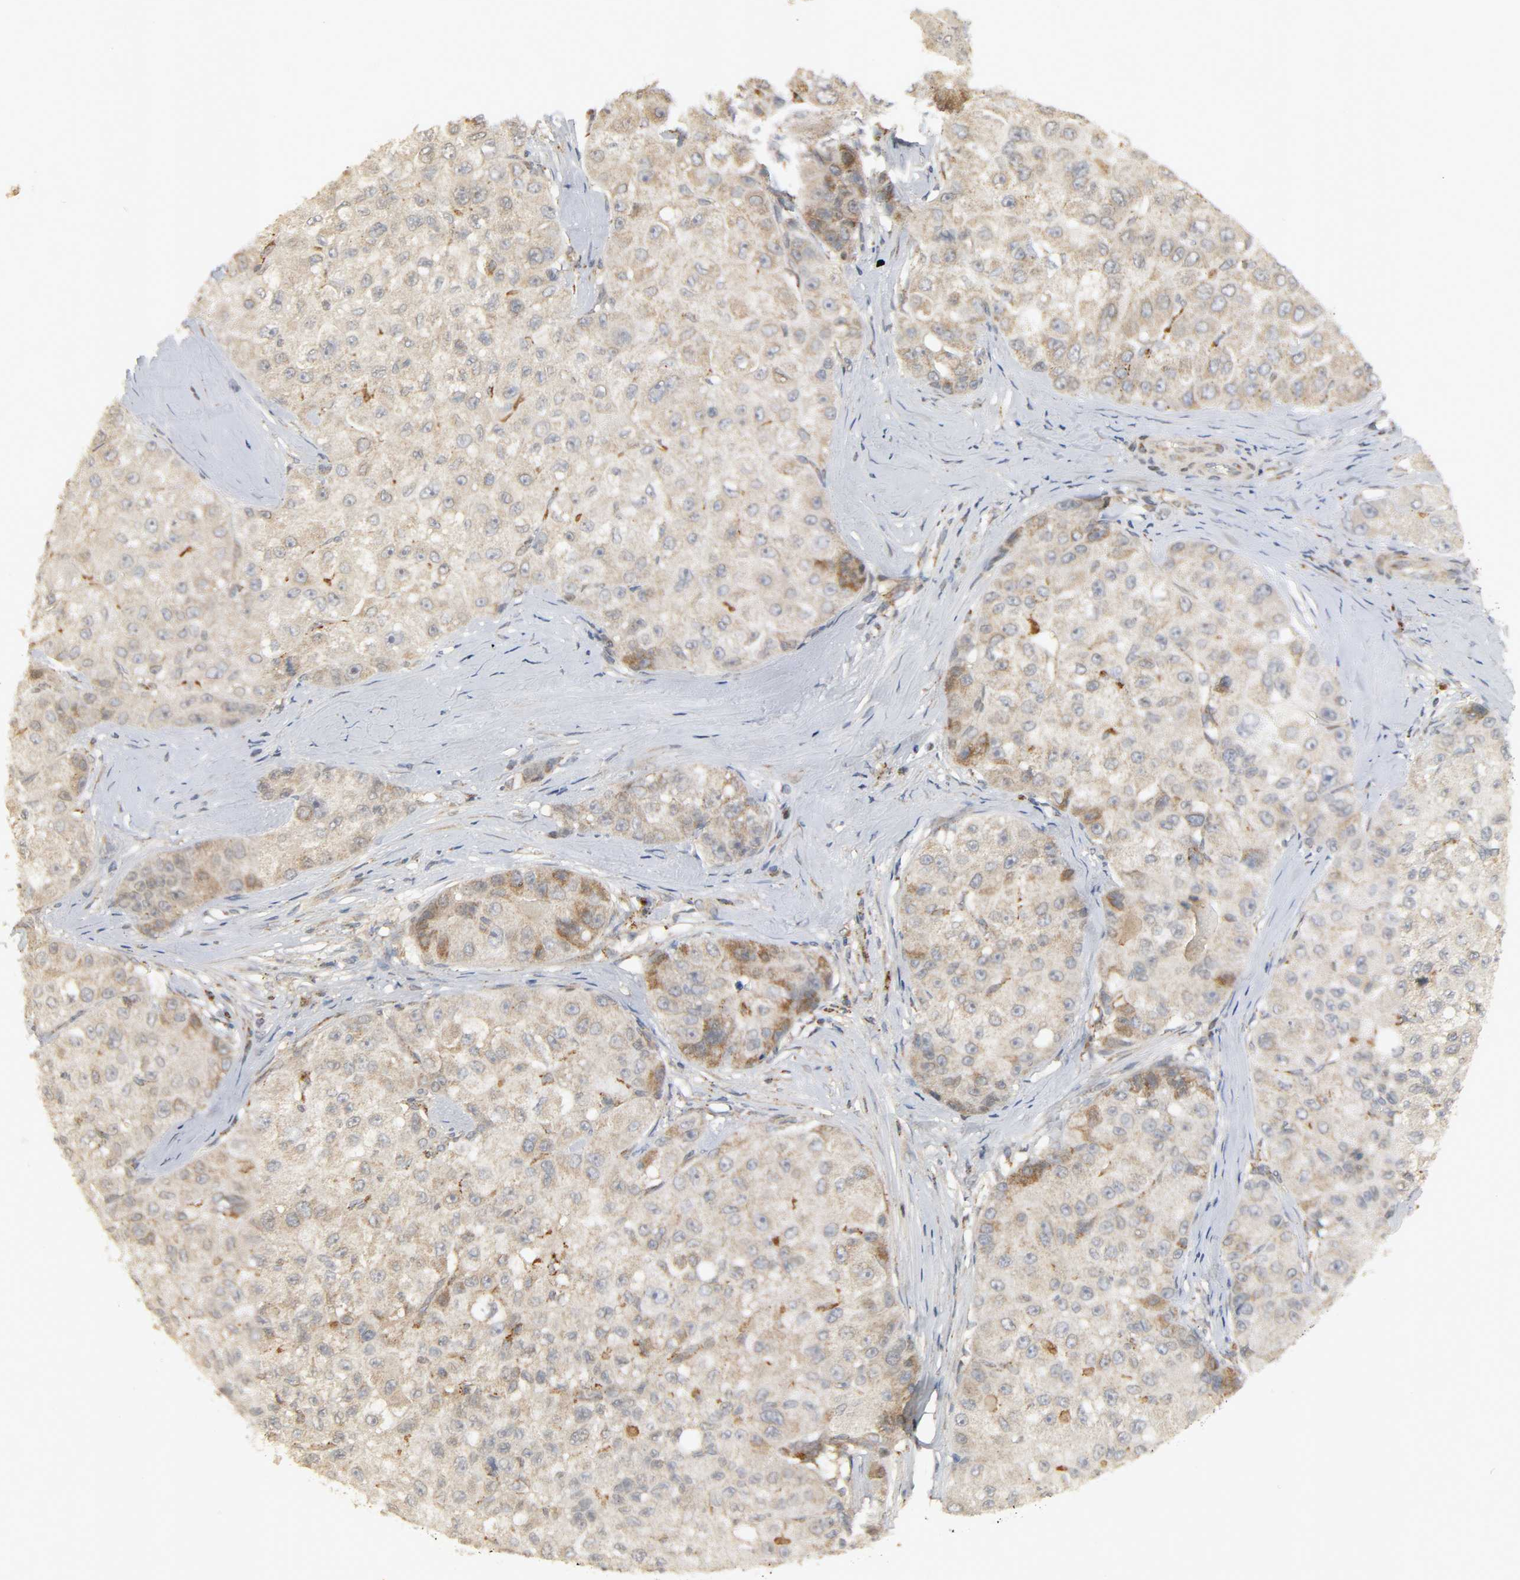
{"staining": {"intensity": "weak", "quantity": "25%-75%", "location": "cytoplasmic/membranous"}, "tissue": "liver cancer", "cell_type": "Tumor cells", "image_type": "cancer", "snomed": [{"axis": "morphology", "description": "Carcinoma, Hepatocellular, NOS"}, {"axis": "topography", "description": "Liver"}], "caption": "High-power microscopy captured an immunohistochemistry image of hepatocellular carcinoma (liver), revealing weak cytoplasmic/membranous staining in approximately 25%-75% of tumor cells. The staining was performed using DAB (3,3'-diaminobenzidine) to visualize the protein expression in brown, while the nuclei were stained in blue with hematoxylin (Magnification: 20x).", "gene": "CLEC4E", "patient": {"sex": "male", "age": 80}}